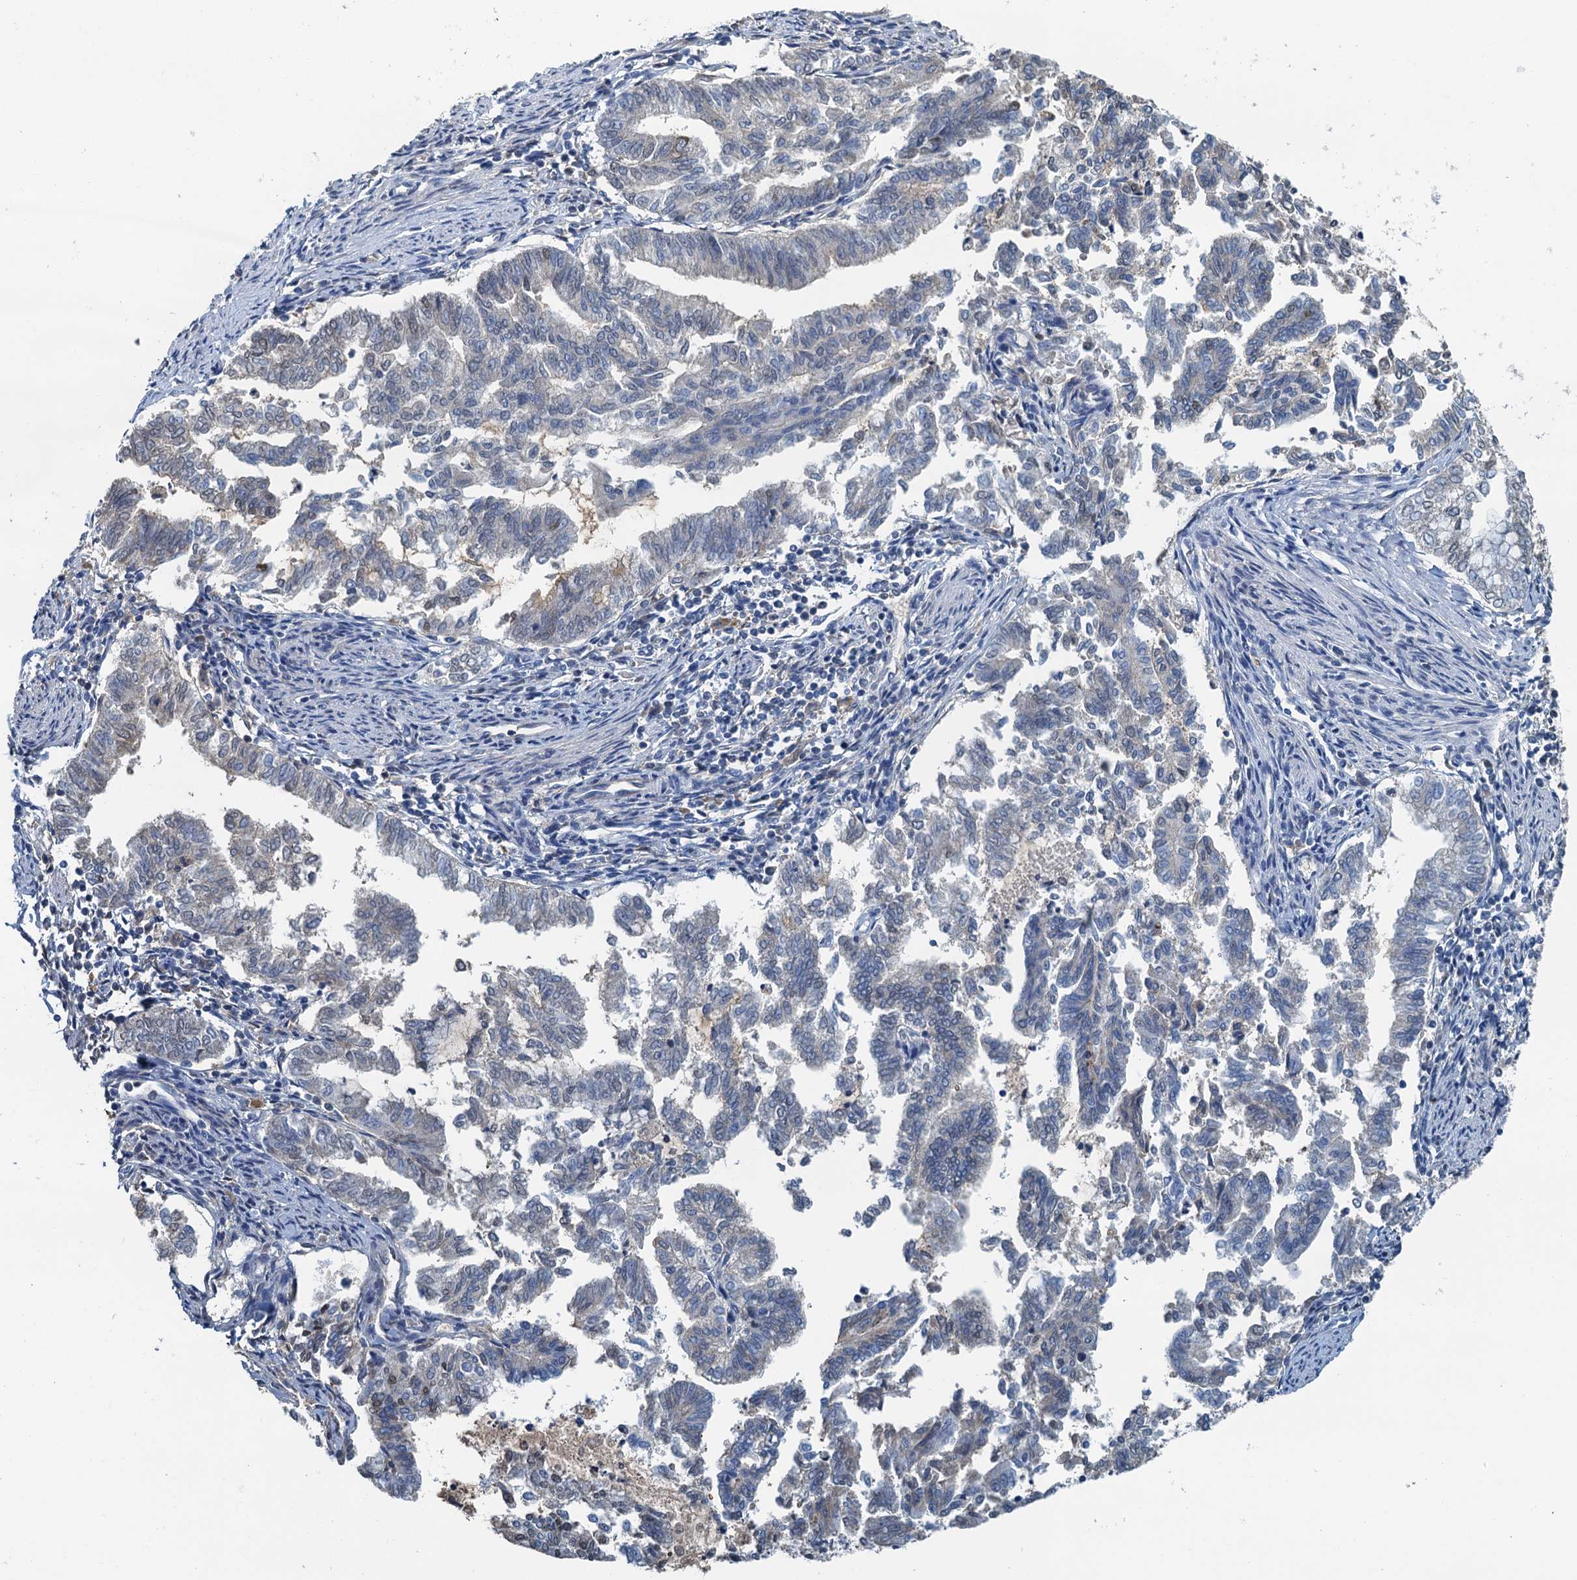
{"staining": {"intensity": "negative", "quantity": "none", "location": "none"}, "tissue": "endometrial cancer", "cell_type": "Tumor cells", "image_type": "cancer", "snomed": [{"axis": "morphology", "description": "Adenocarcinoma, NOS"}, {"axis": "topography", "description": "Endometrium"}], "caption": "Immunohistochemistry (IHC) histopathology image of human endometrial adenocarcinoma stained for a protein (brown), which exhibits no positivity in tumor cells.", "gene": "LSM14B", "patient": {"sex": "female", "age": 79}}